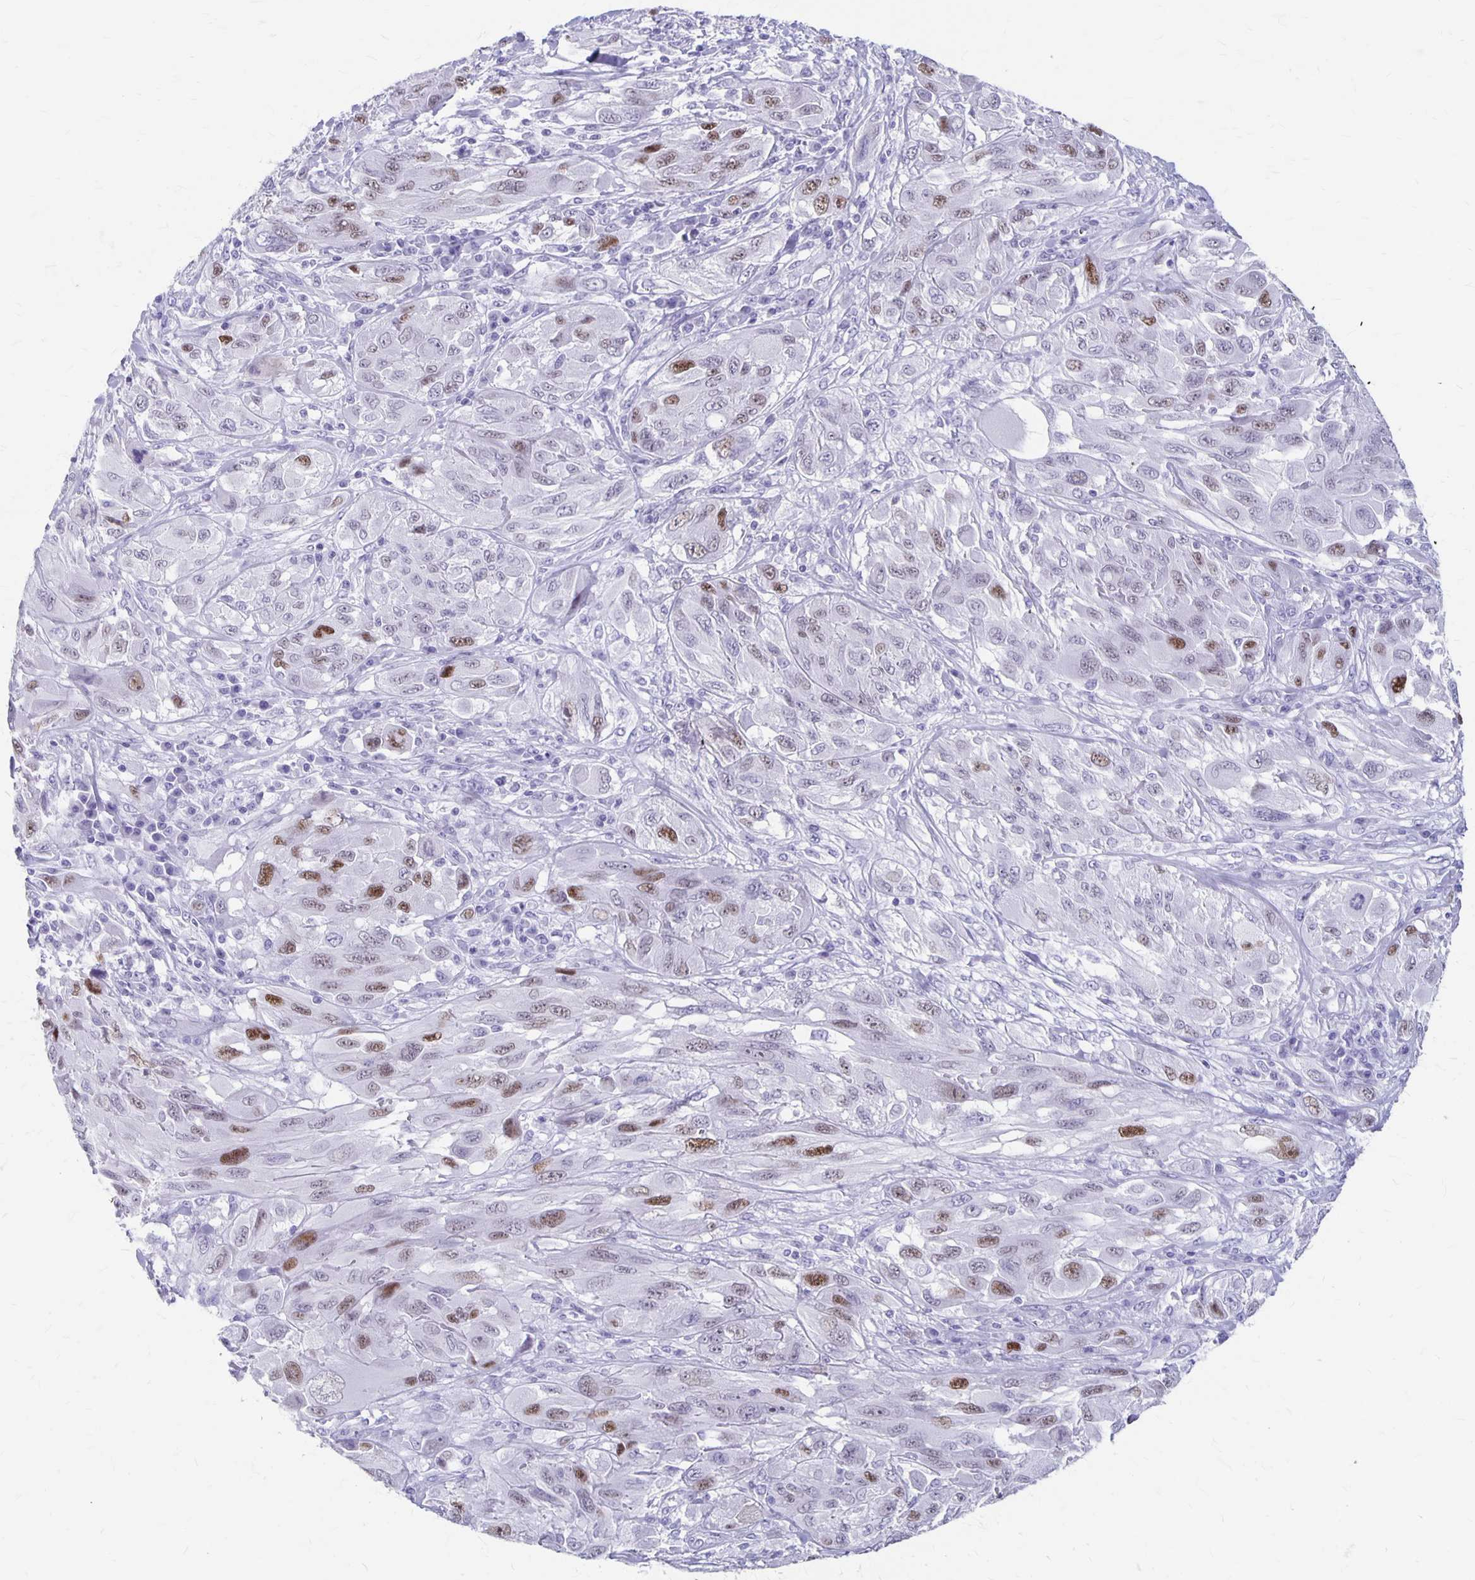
{"staining": {"intensity": "moderate", "quantity": "25%-75%", "location": "nuclear"}, "tissue": "melanoma", "cell_type": "Tumor cells", "image_type": "cancer", "snomed": [{"axis": "morphology", "description": "Malignant melanoma, NOS"}, {"axis": "topography", "description": "Skin"}], "caption": "A histopathology image of malignant melanoma stained for a protein demonstrates moderate nuclear brown staining in tumor cells.", "gene": "MAGEC2", "patient": {"sex": "female", "age": 91}}